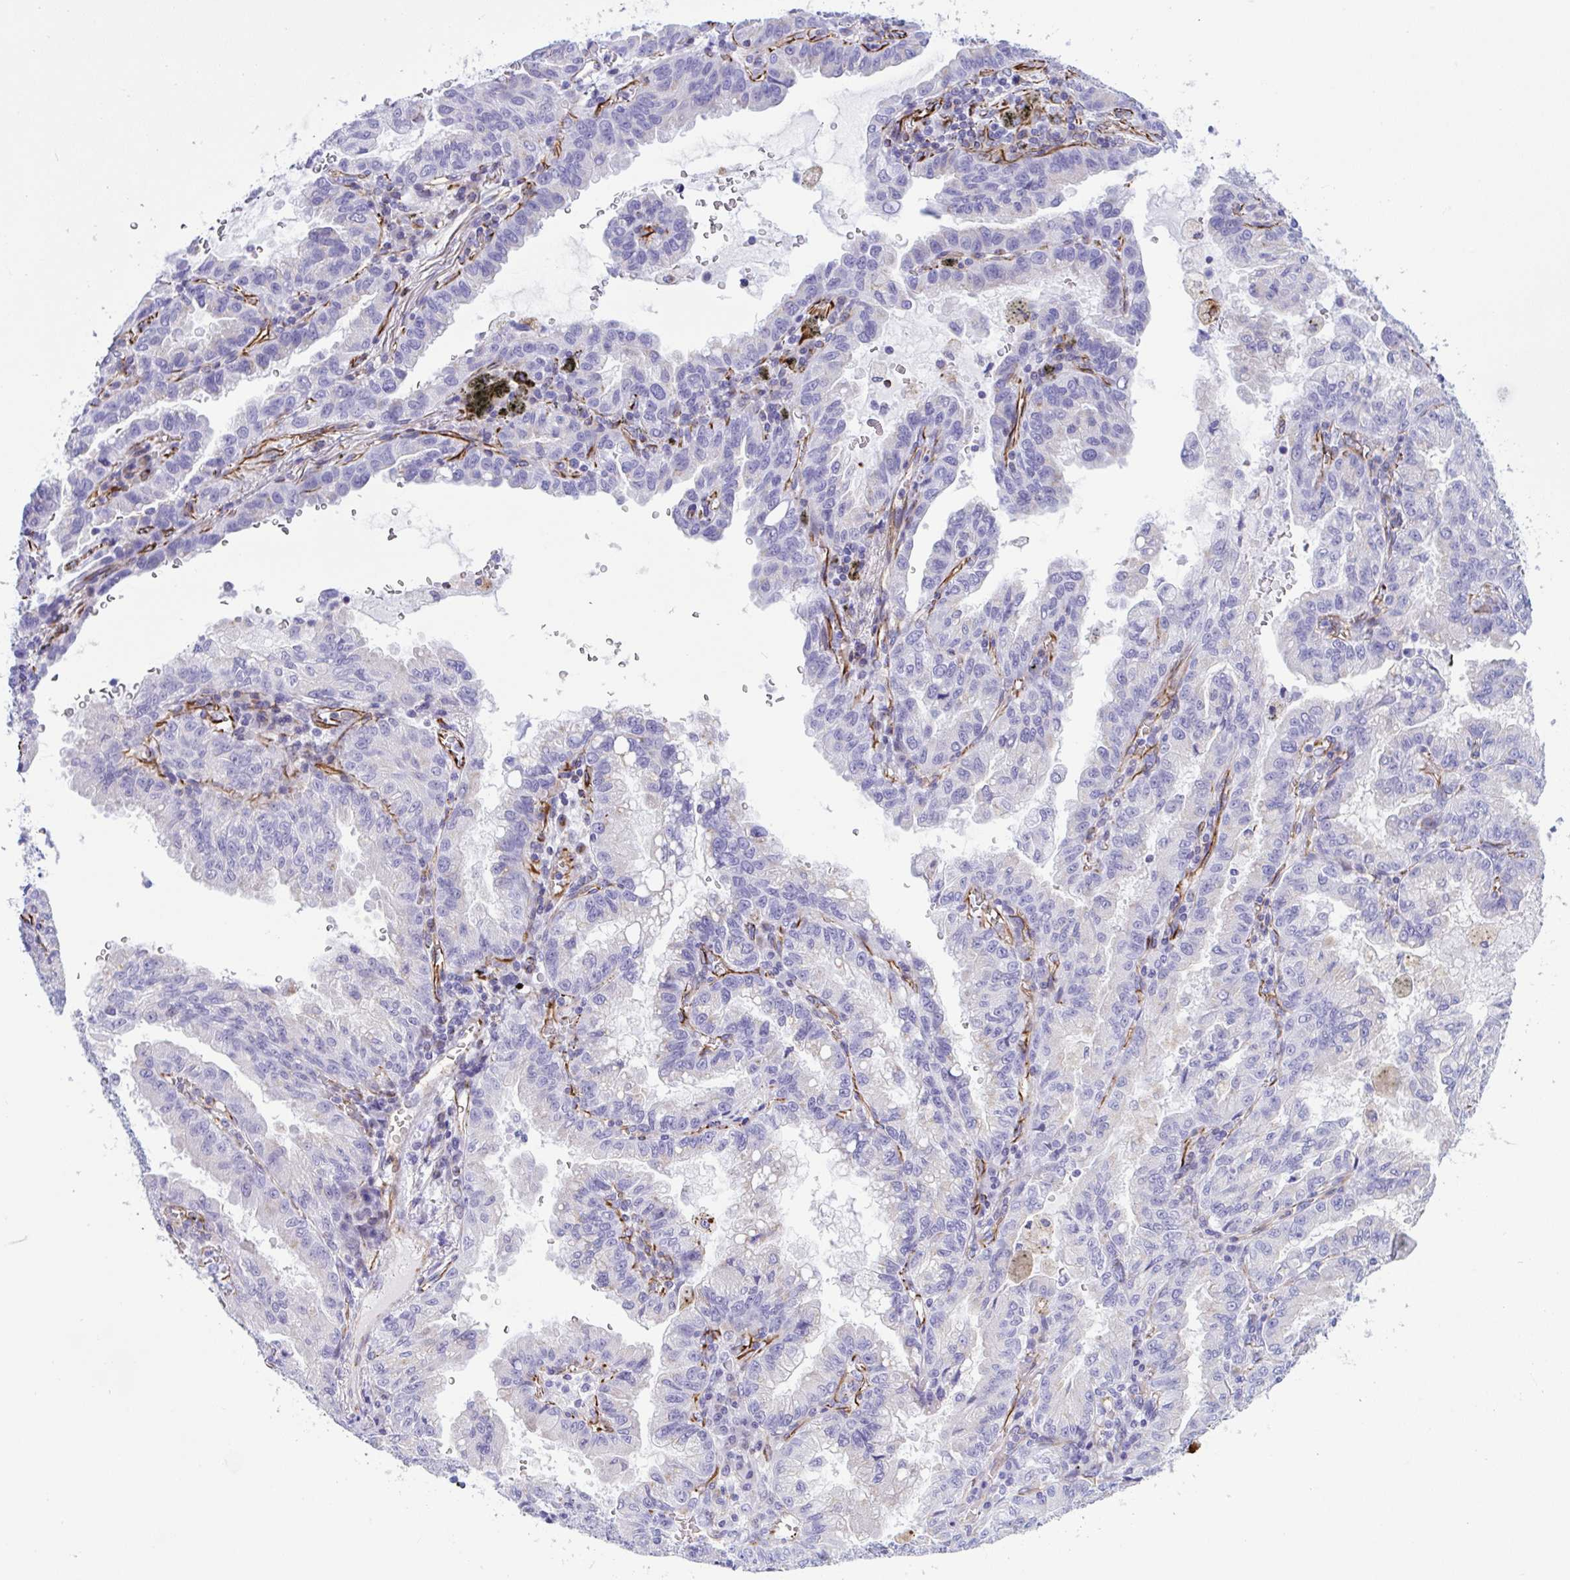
{"staining": {"intensity": "negative", "quantity": "none", "location": "none"}, "tissue": "lung cancer", "cell_type": "Tumor cells", "image_type": "cancer", "snomed": [{"axis": "morphology", "description": "Adenocarcinoma, NOS"}, {"axis": "topography", "description": "Lymph node"}, {"axis": "topography", "description": "Lung"}], "caption": "DAB immunohistochemical staining of human adenocarcinoma (lung) reveals no significant positivity in tumor cells.", "gene": "SMAD5", "patient": {"sex": "male", "age": 66}}